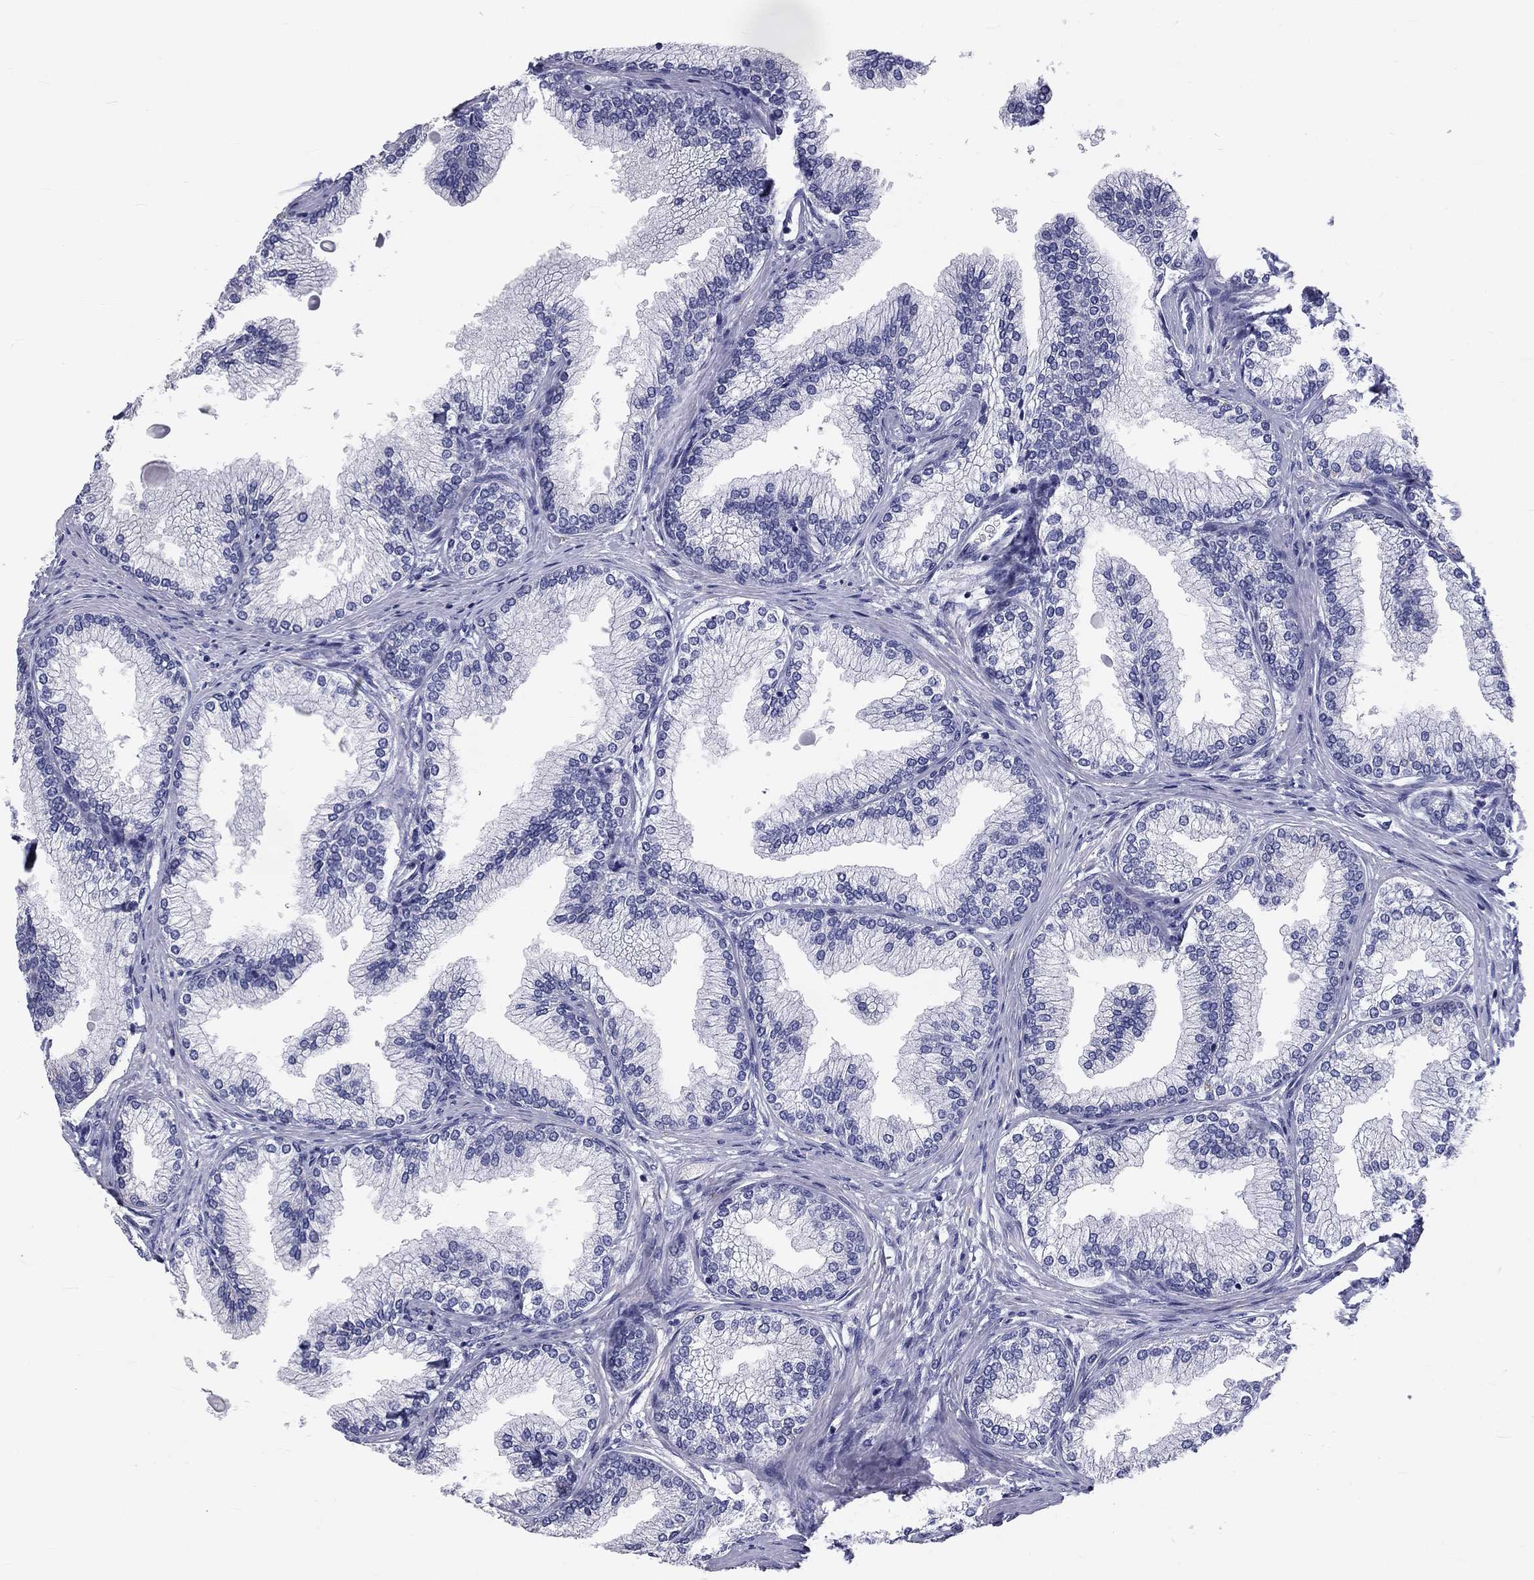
{"staining": {"intensity": "negative", "quantity": "none", "location": "none"}, "tissue": "prostate", "cell_type": "Glandular cells", "image_type": "normal", "snomed": [{"axis": "morphology", "description": "Normal tissue, NOS"}, {"axis": "topography", "description": "Prostate"}], "caption": "High power microscopy photomicrograph of an immunohistochemistry (IHC) histopathology image of normal prostate, revealing no significant staining in glandular cells.", "gene": "DNALI1", "patient": {"sex": "male", "age": 72}}